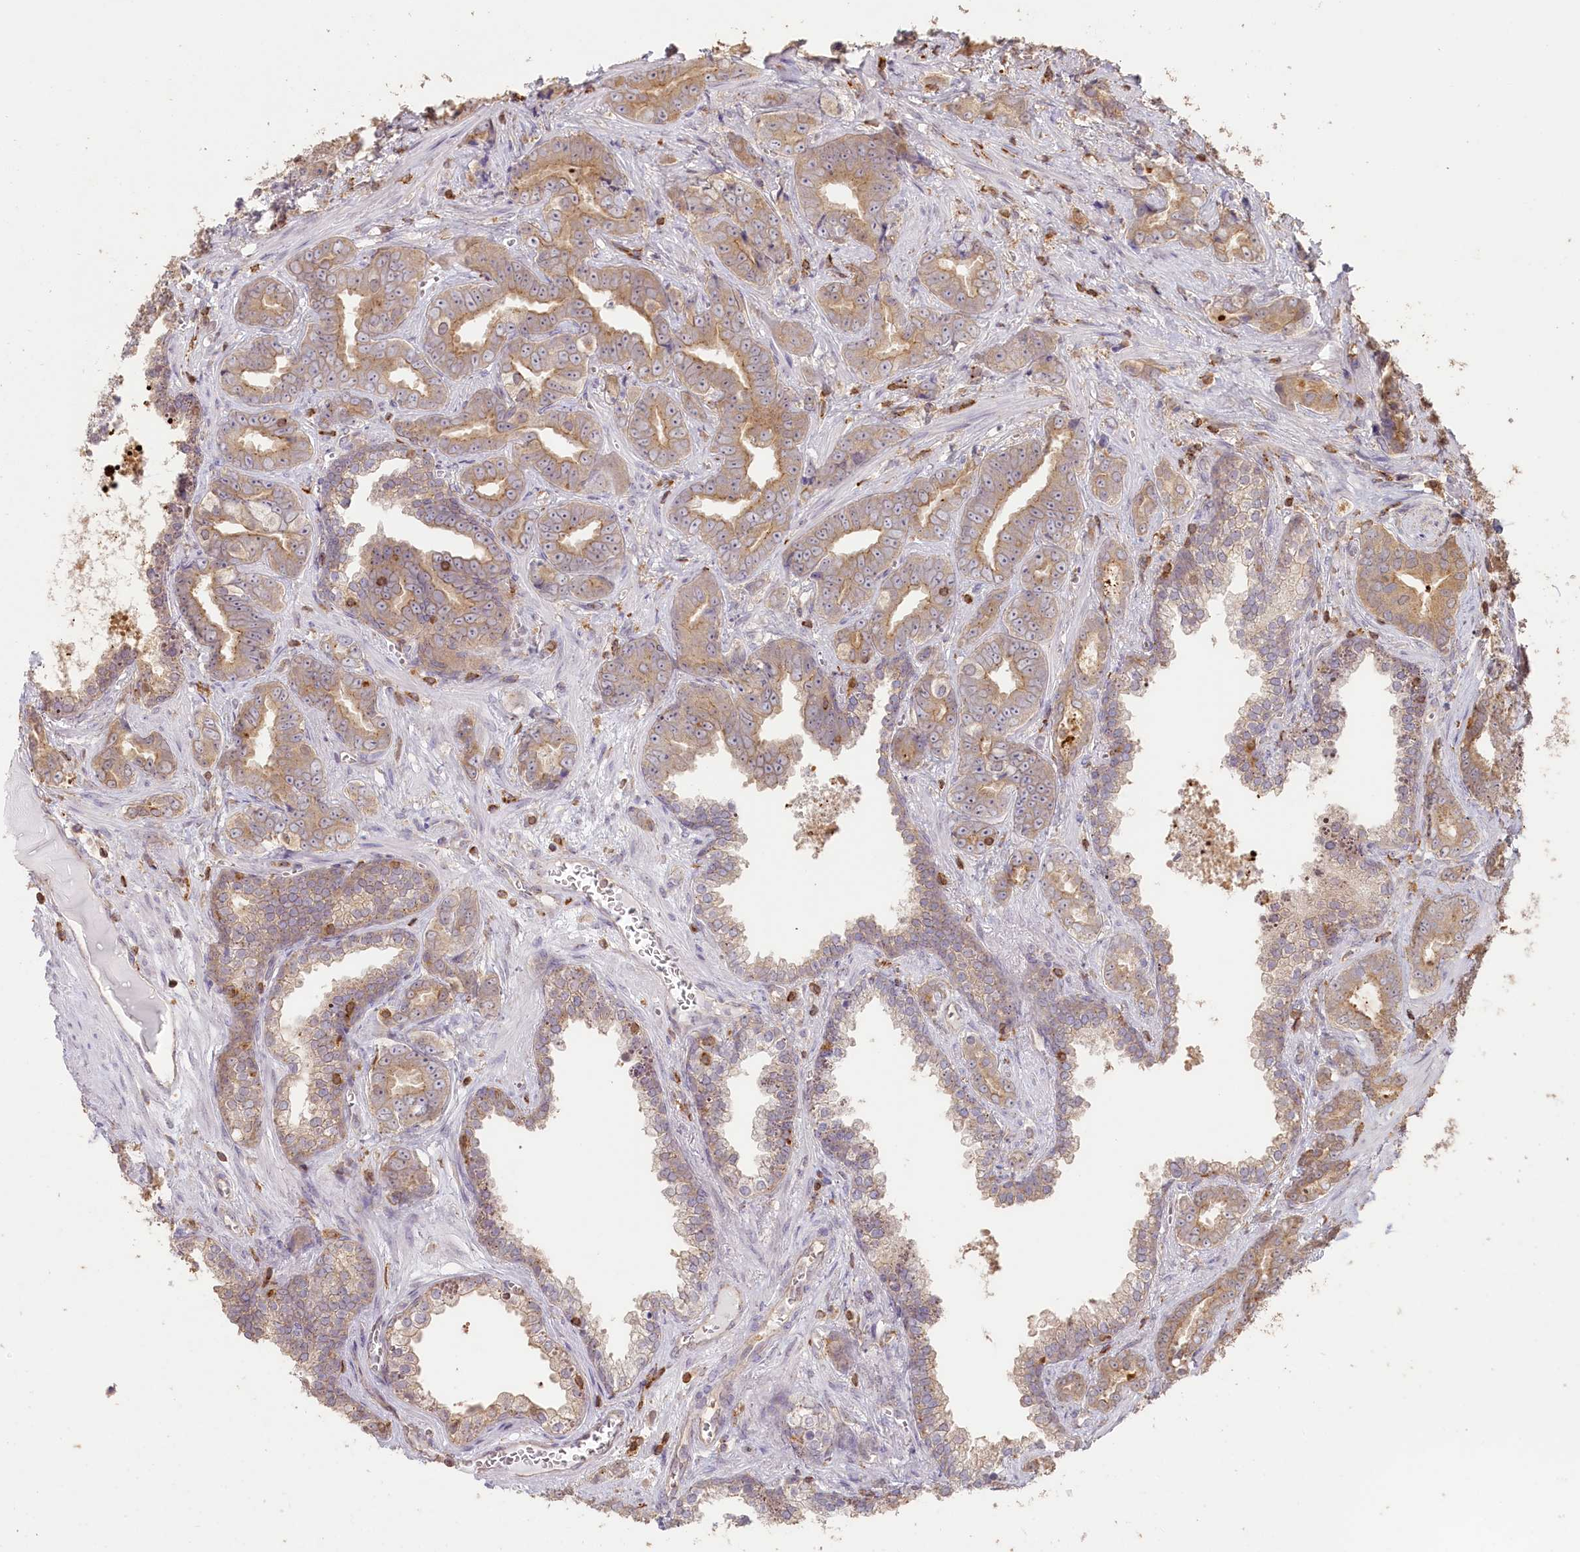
{"staining": {"intensity": "moderate", "quantity": "<25%", "location": "cytoplasmic/membranous"}, "tissue": "prostate cancer", "cell_type": "Tumor cells", "image_type": "cancer", "snomed": [{"axis": "morphology", "description": "Adenocarcinoma, High grade"}, {"axis": "topography", "description": "Prostate"}], "caption": "Prostate cancer tissue demonstrates moderate cytoplasmic/membranous positivity in approximately <25% of tumor cells, visualized by immunohistochemistry.", "gene": "MADD", "patient": {"sex": "male", "age": 67}}